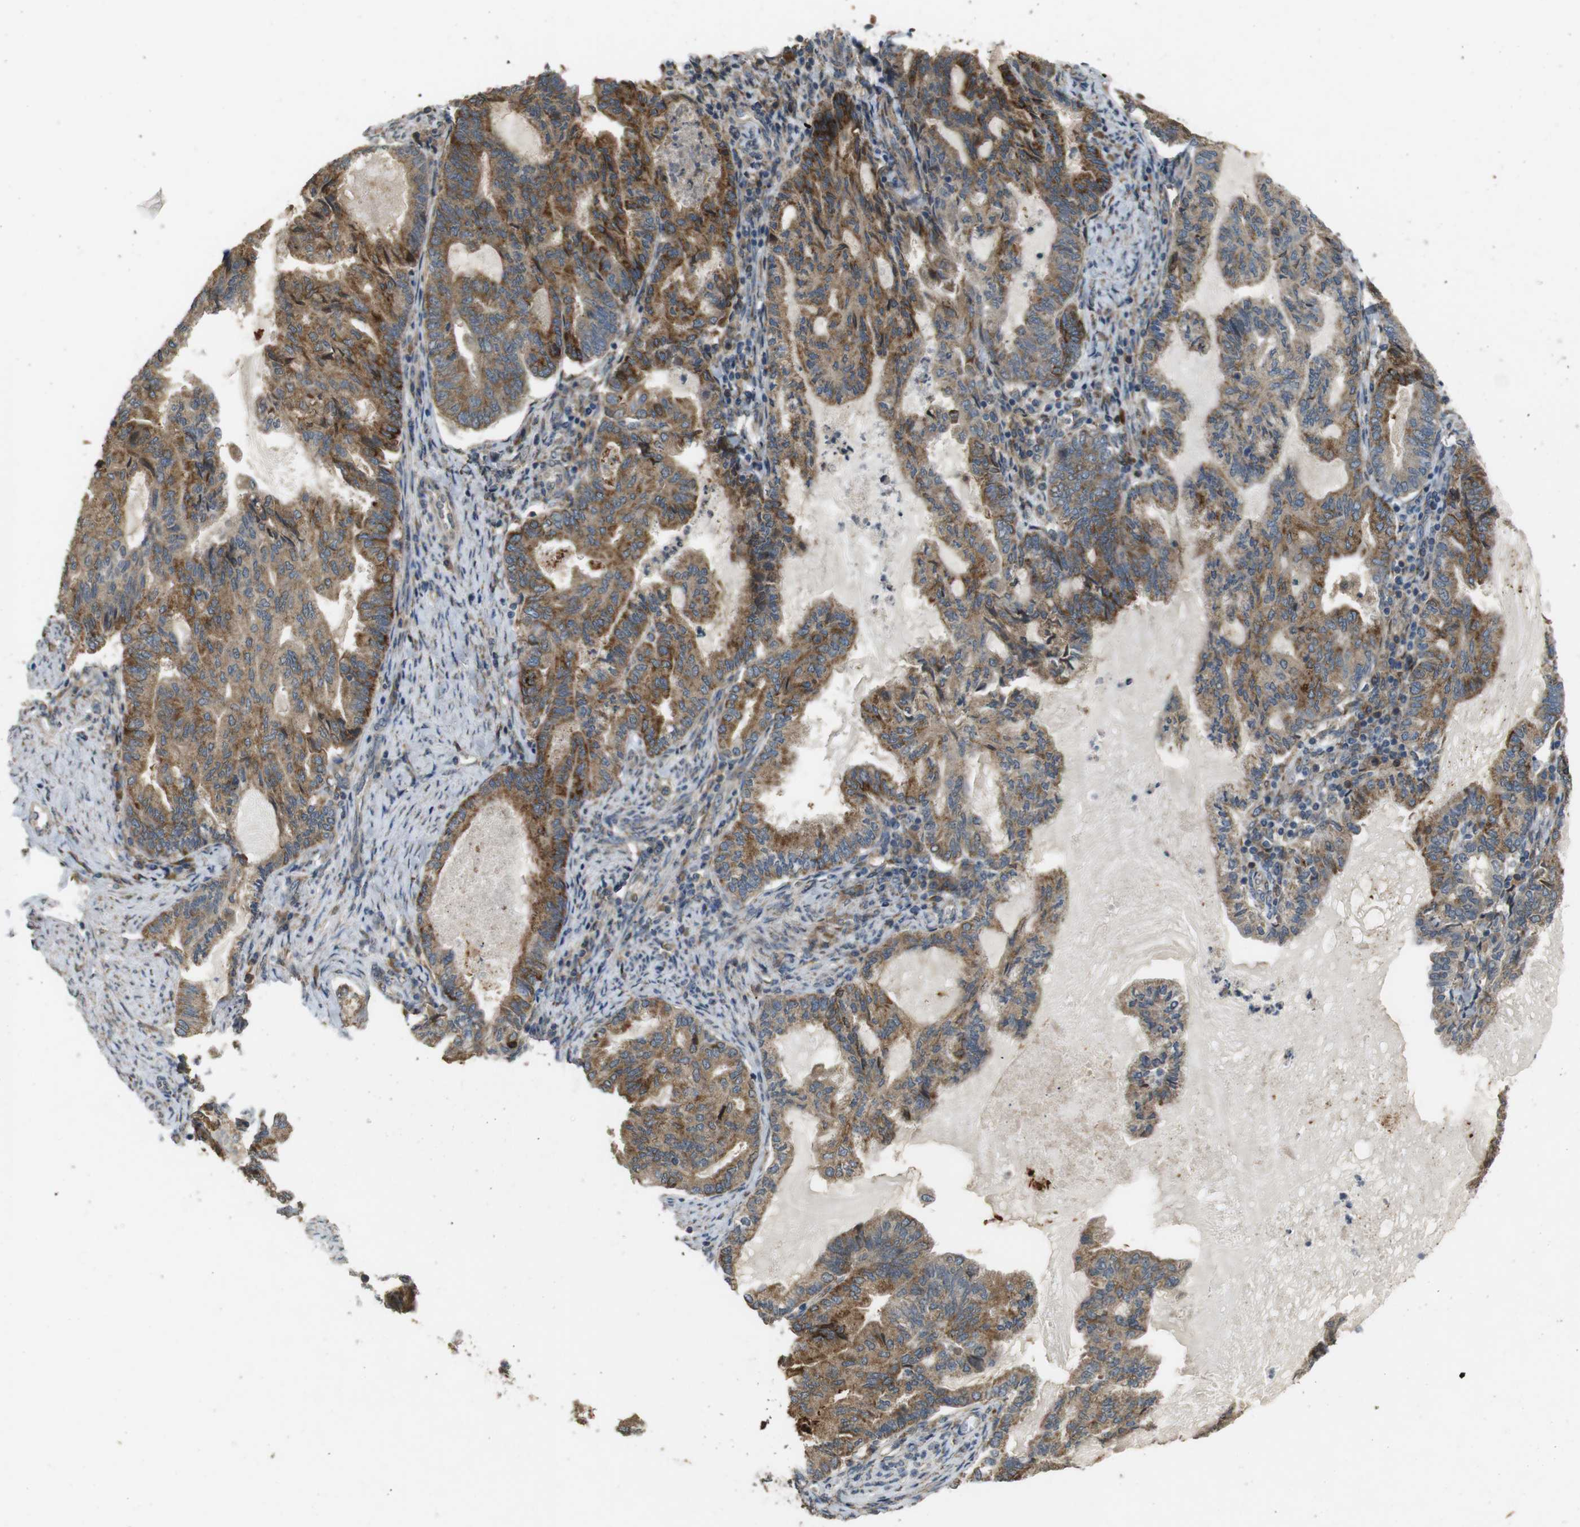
{"staining": {"intensity": "moderate", "quantity": ">75%", "location": "cytoplasmic/membranous"}, "tissue": "endometrial cancer", "cell_type": "Tumor cells", "image_type": "cancer", "snomed": [{"axis": "morphology", "description": "Adenocarcinoma, NOS"}, {"axis": "topography", "description": "Endometrium"}], "caption": "Immunohistochemistry (IHC) of endometrial cancer (adenocarcinoma) displays medium levels of moderate cytoplasmic/membranous expression in approximately >75% of tumor cells.", "gene": "ARHGAP24", "patient": {"sex": "female", "age": 86}}